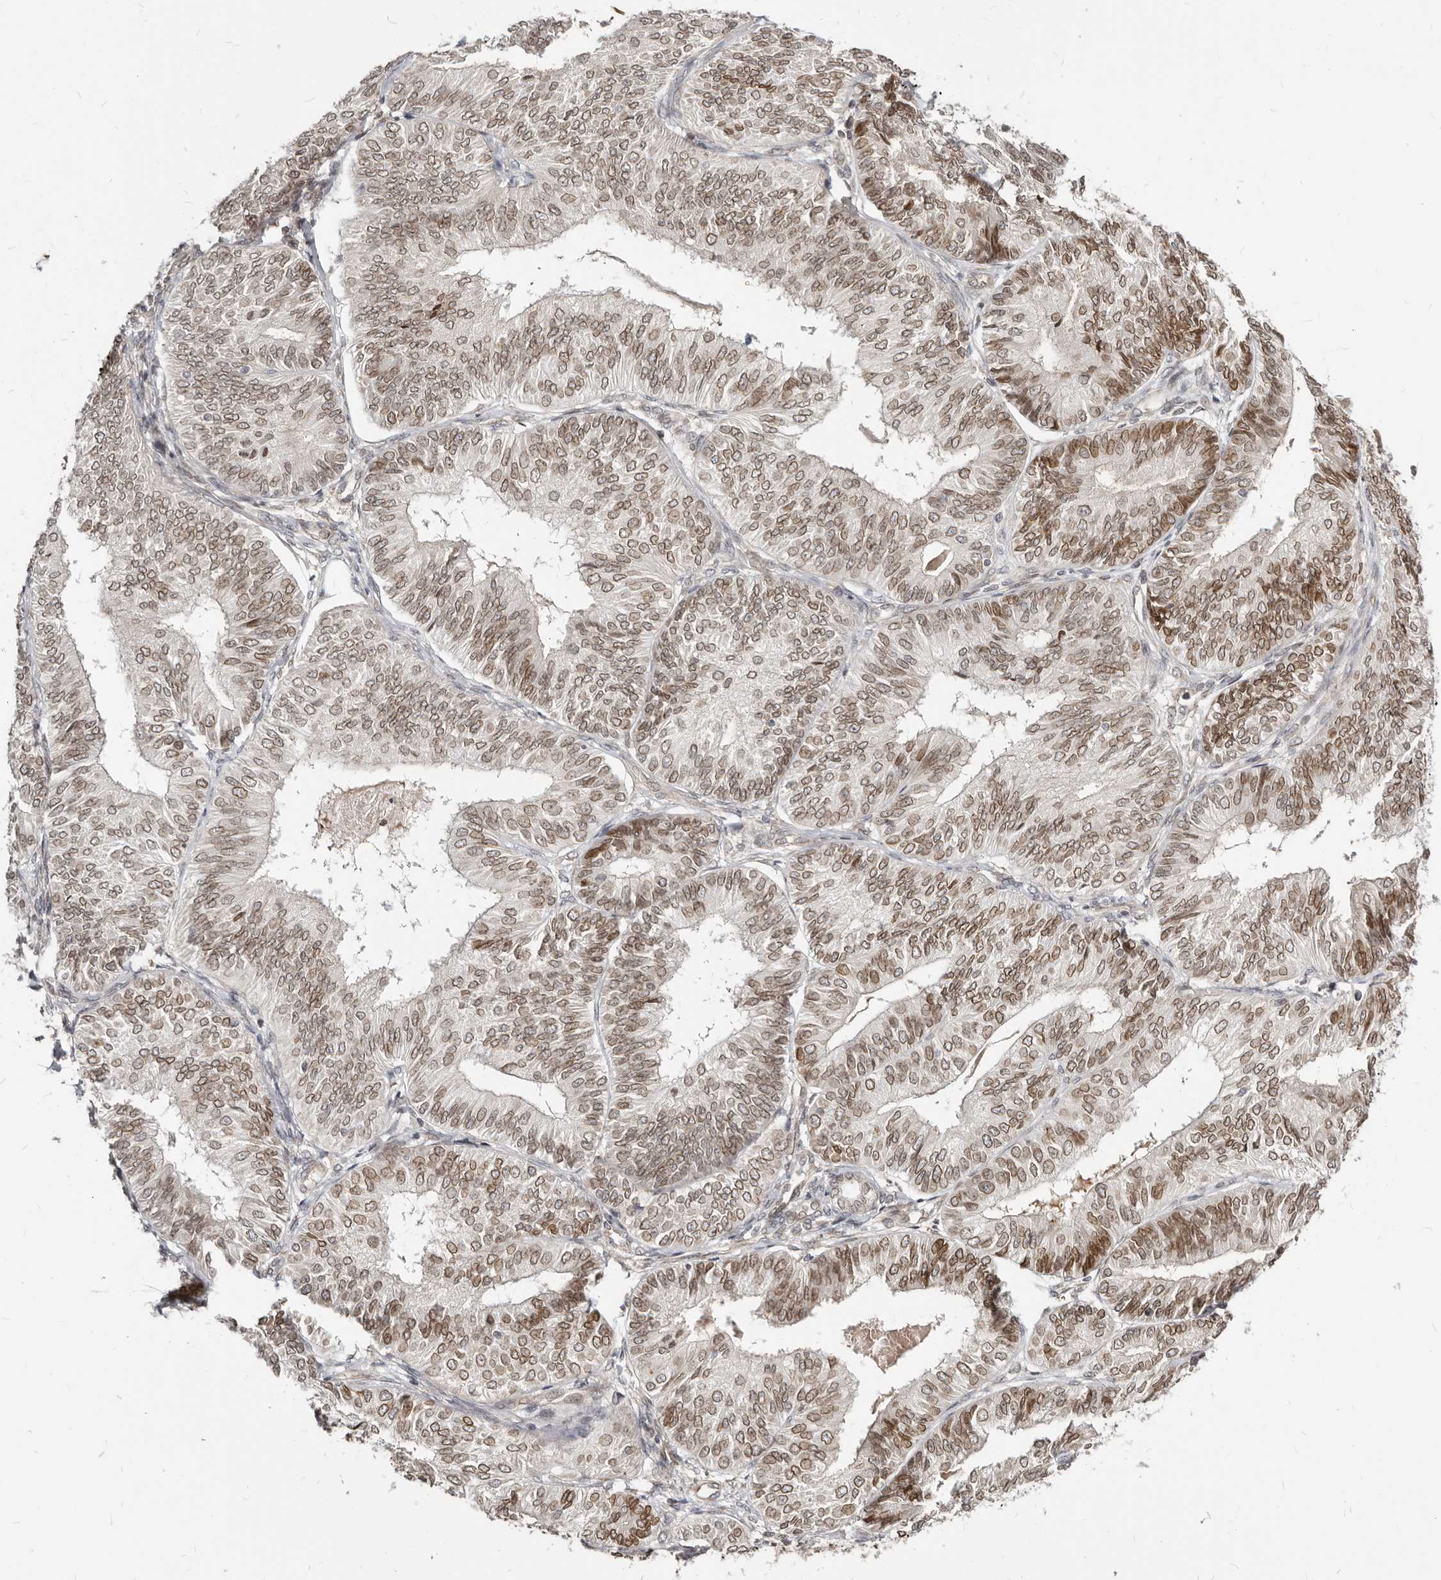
{"staining": {"intensity": "strong", "quantity": "25%-75%", "location": "cytoplasmic/membranous,nuclear"}, "tissue": "endometrial cancer", "cell_type": "Tumor cells", "image_type": "cancer", "snomed": [{"axis": "morphology", "description": "Adenocarcinoma, NOS"}, {"axis": "topography", "description": "Endometrium"}], "caption": "Immunohistochemistry (IHC) of adenocarcinoma (endometrial) demonstrates high levels of strong cytoplasmic/membranous and nuclear staining in about 25%-75% of tumor cells.", "gene": "NUP153", "patient": {"sex": "female", "age": 58}}